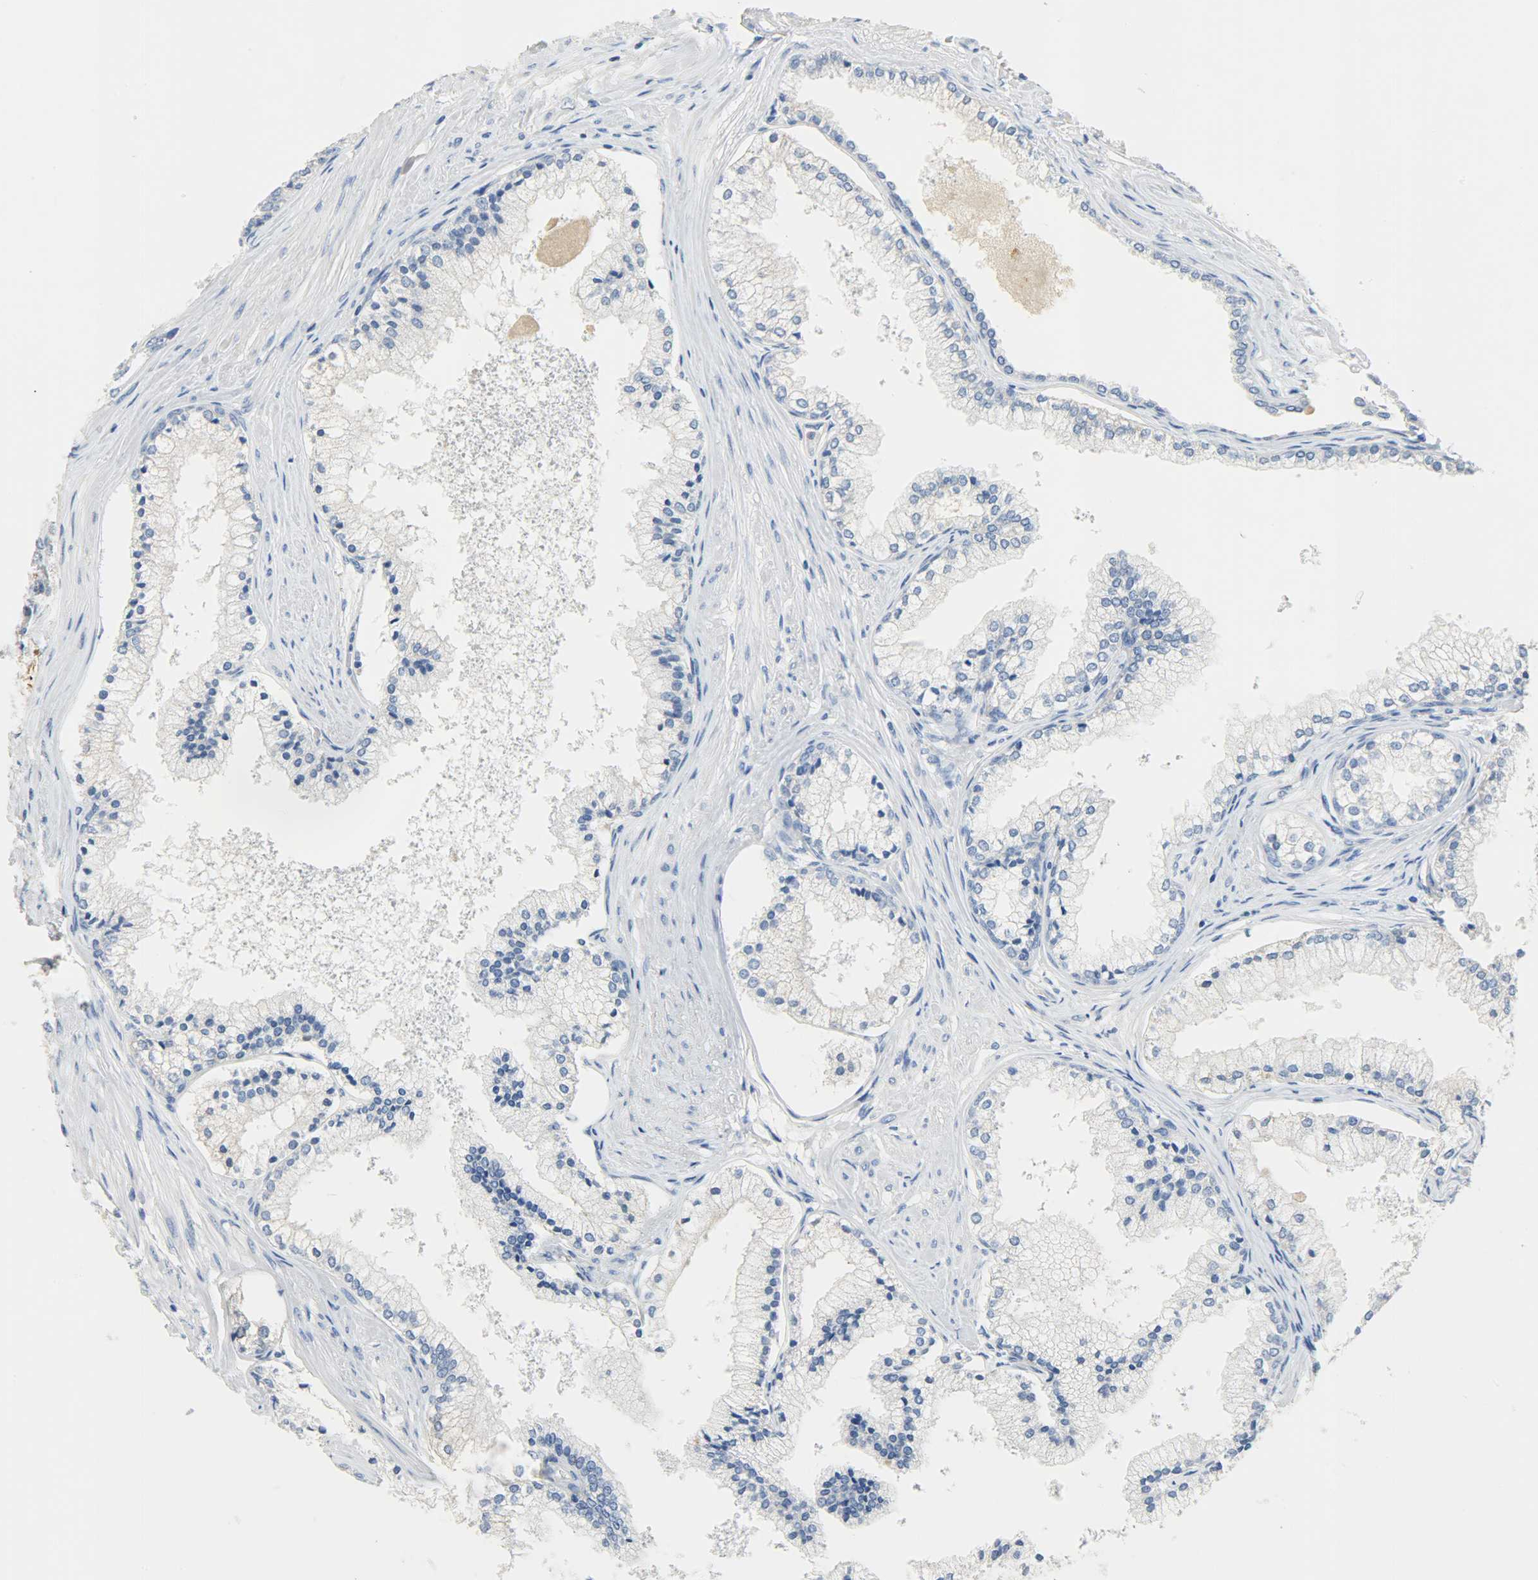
{"staining": {"intensity": "negative", "quantity": "none", "location": "none"}, "tissue": "prostate cancer", "cell_type": "Tumor cells", "image_type": "cancer", "snomed": [{"axis": "morphology", "description": "Adenocarcinoma, Low grade"}, {"axis": "topography", "description": "Prostate"}], "caption": "Immunohistochemistry photomicrograph of human adenocarcinoma (low-grade) (prostate) stained for a protein (brown), which demonstrates no staining in tumor cells.", "gene": "CRP", "patient": {"sex": "male", "age": 71}}